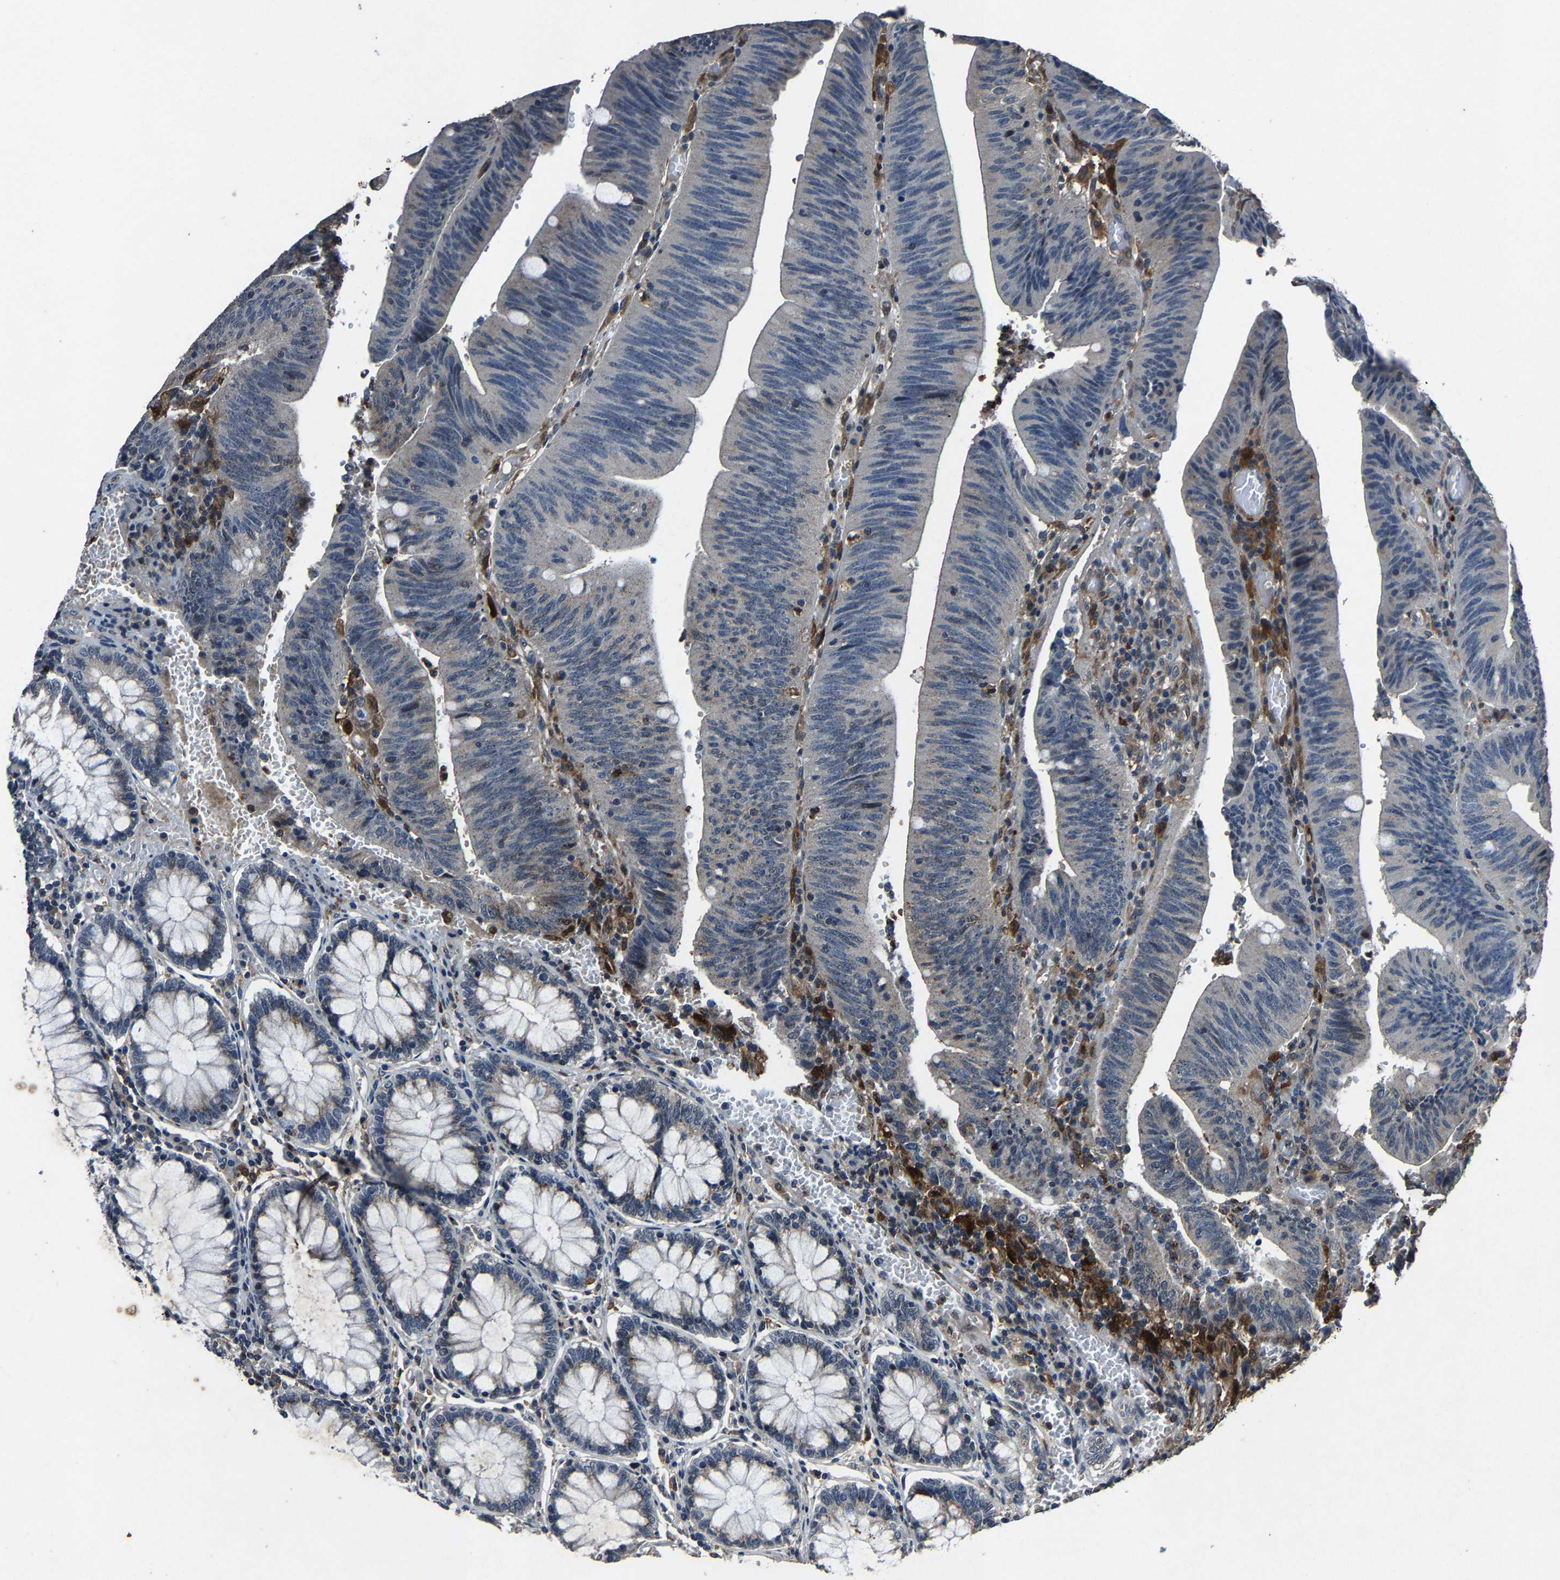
{"staining": {"intensity": "negative", "quantity": "none", "location": "none"}, "tissue": "colorectal cancer", "cell_type": "Tumor cells", "image_type": "cancer", "snomed": [{"axis": "morphology", "description": "Normal tissue, NOS"}, {"axis": "morphology", "description": "Adenocarcinoma, NOS"}, {"axis": "topography", "description": "Rectum"}], "caption": "Protein analysis of colorectal adenocarcinoma demonstrates no significant staining in tumor cells.", "gene": "PCNX2", "patient": {"sex": "female", "age": 66}}